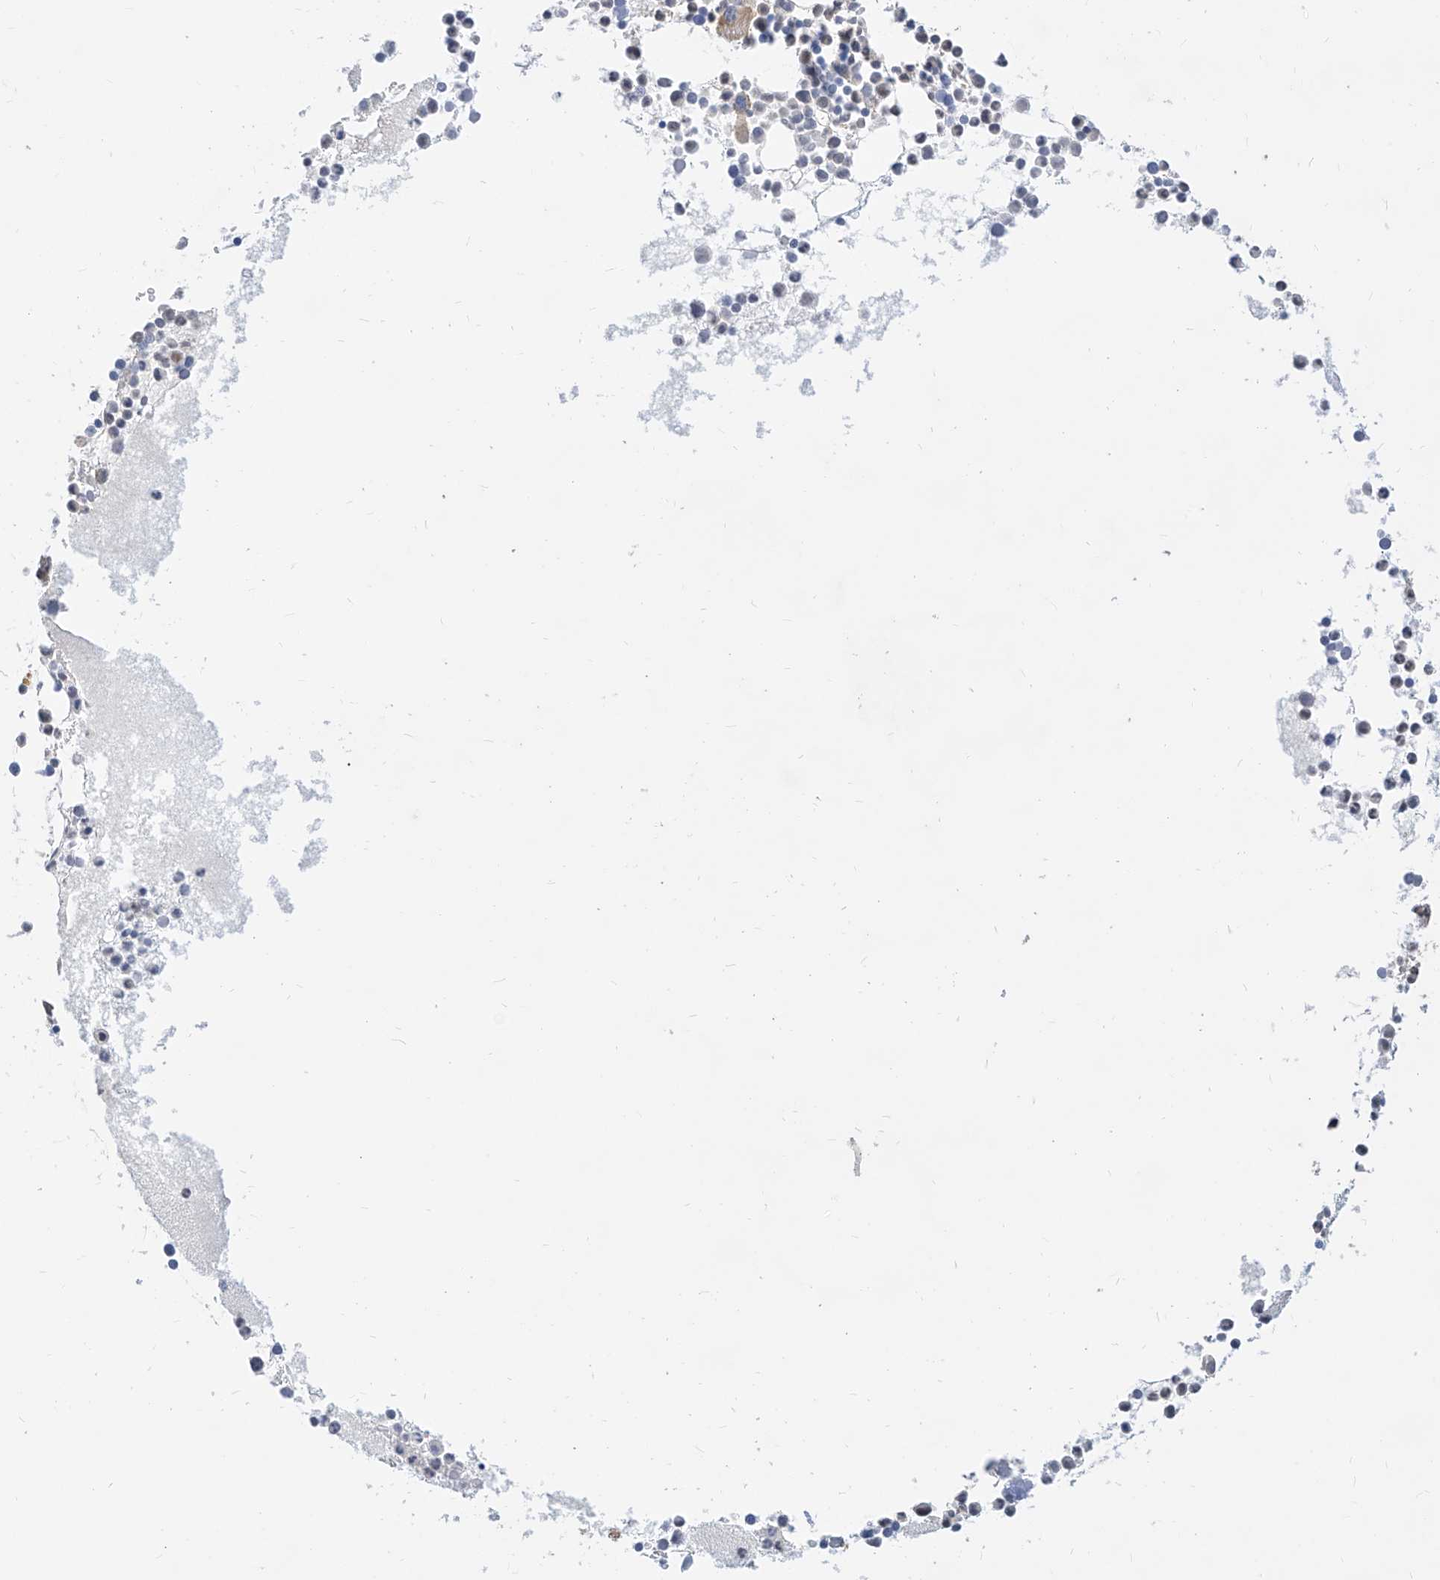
{"staining": {"intensity": "negative", "quantity": "none", "location": "none"}, "tissue": "bone marrow", "cell_type": "Hematopoietic cells", "image_type": "normal", "snomed": [{"axis": "morphology", "description": "Normal tissue, NOS"}, {"axis": "topography", "description": "Bone marrow"}], "caption": "Immunohistochemistry photomicrograph of benign bone marrow stained for a protein (brown), which exhibits no positivity in hematopoietic cells.", "gene": "TSNAX", "patient": {"sex": "female", "age": 78}}